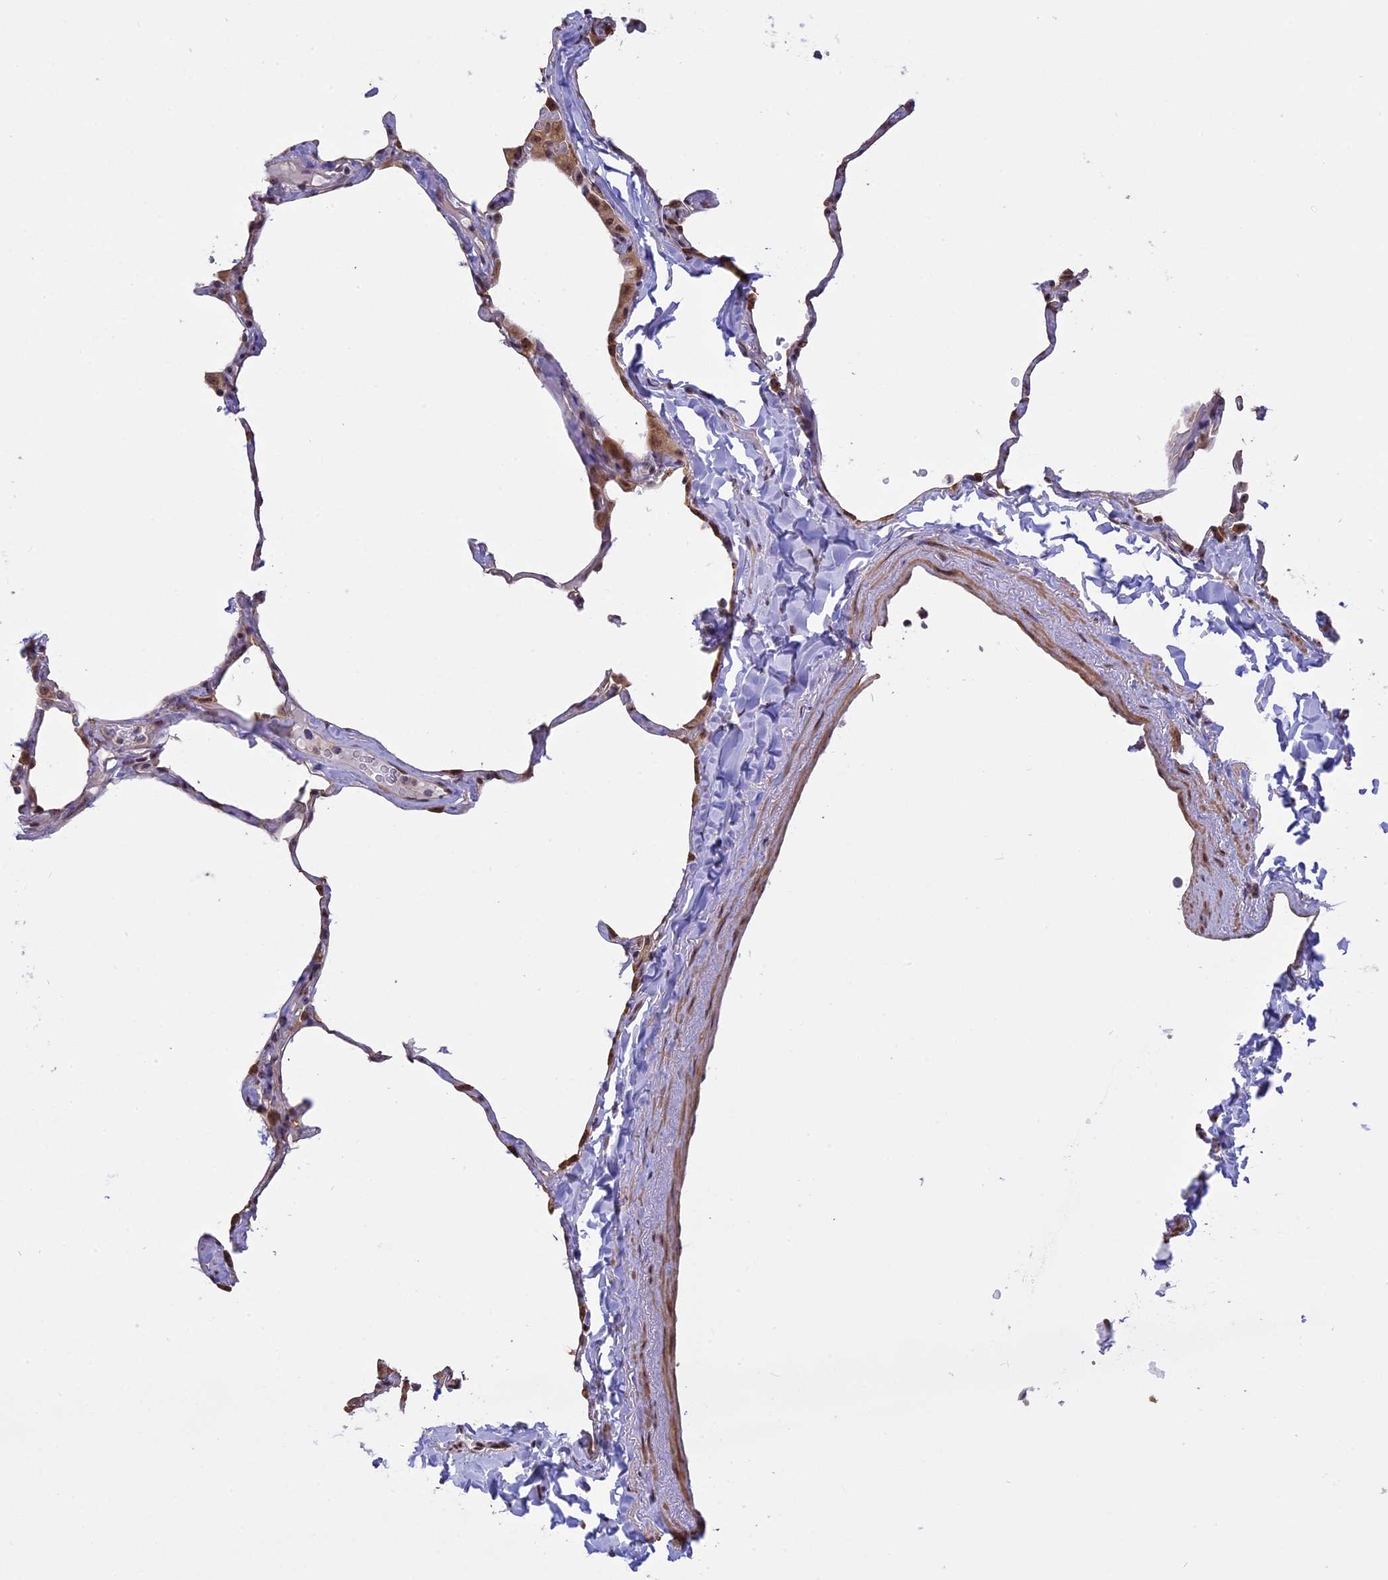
{"staining": {"intensity": "moderate", "quantity": "<25%", "location": "cytoplasmic/membranous"}, "tissue": "lung", "cell_type": "Alveolar cells", "image_type": "normal", "snomed": [{"axis": "morphology", "description": "Normal tissue, NOS"}, {"axis": "topography", "description": "Lung"}], "caption": "The photomicrograph reveals staining of benign lung, revealing moderate cytoplasmic/membranous protein expression (brown color) within alveolar cells.", "gene": "MGA", "patient": {"sex": "male", "age": 65}}